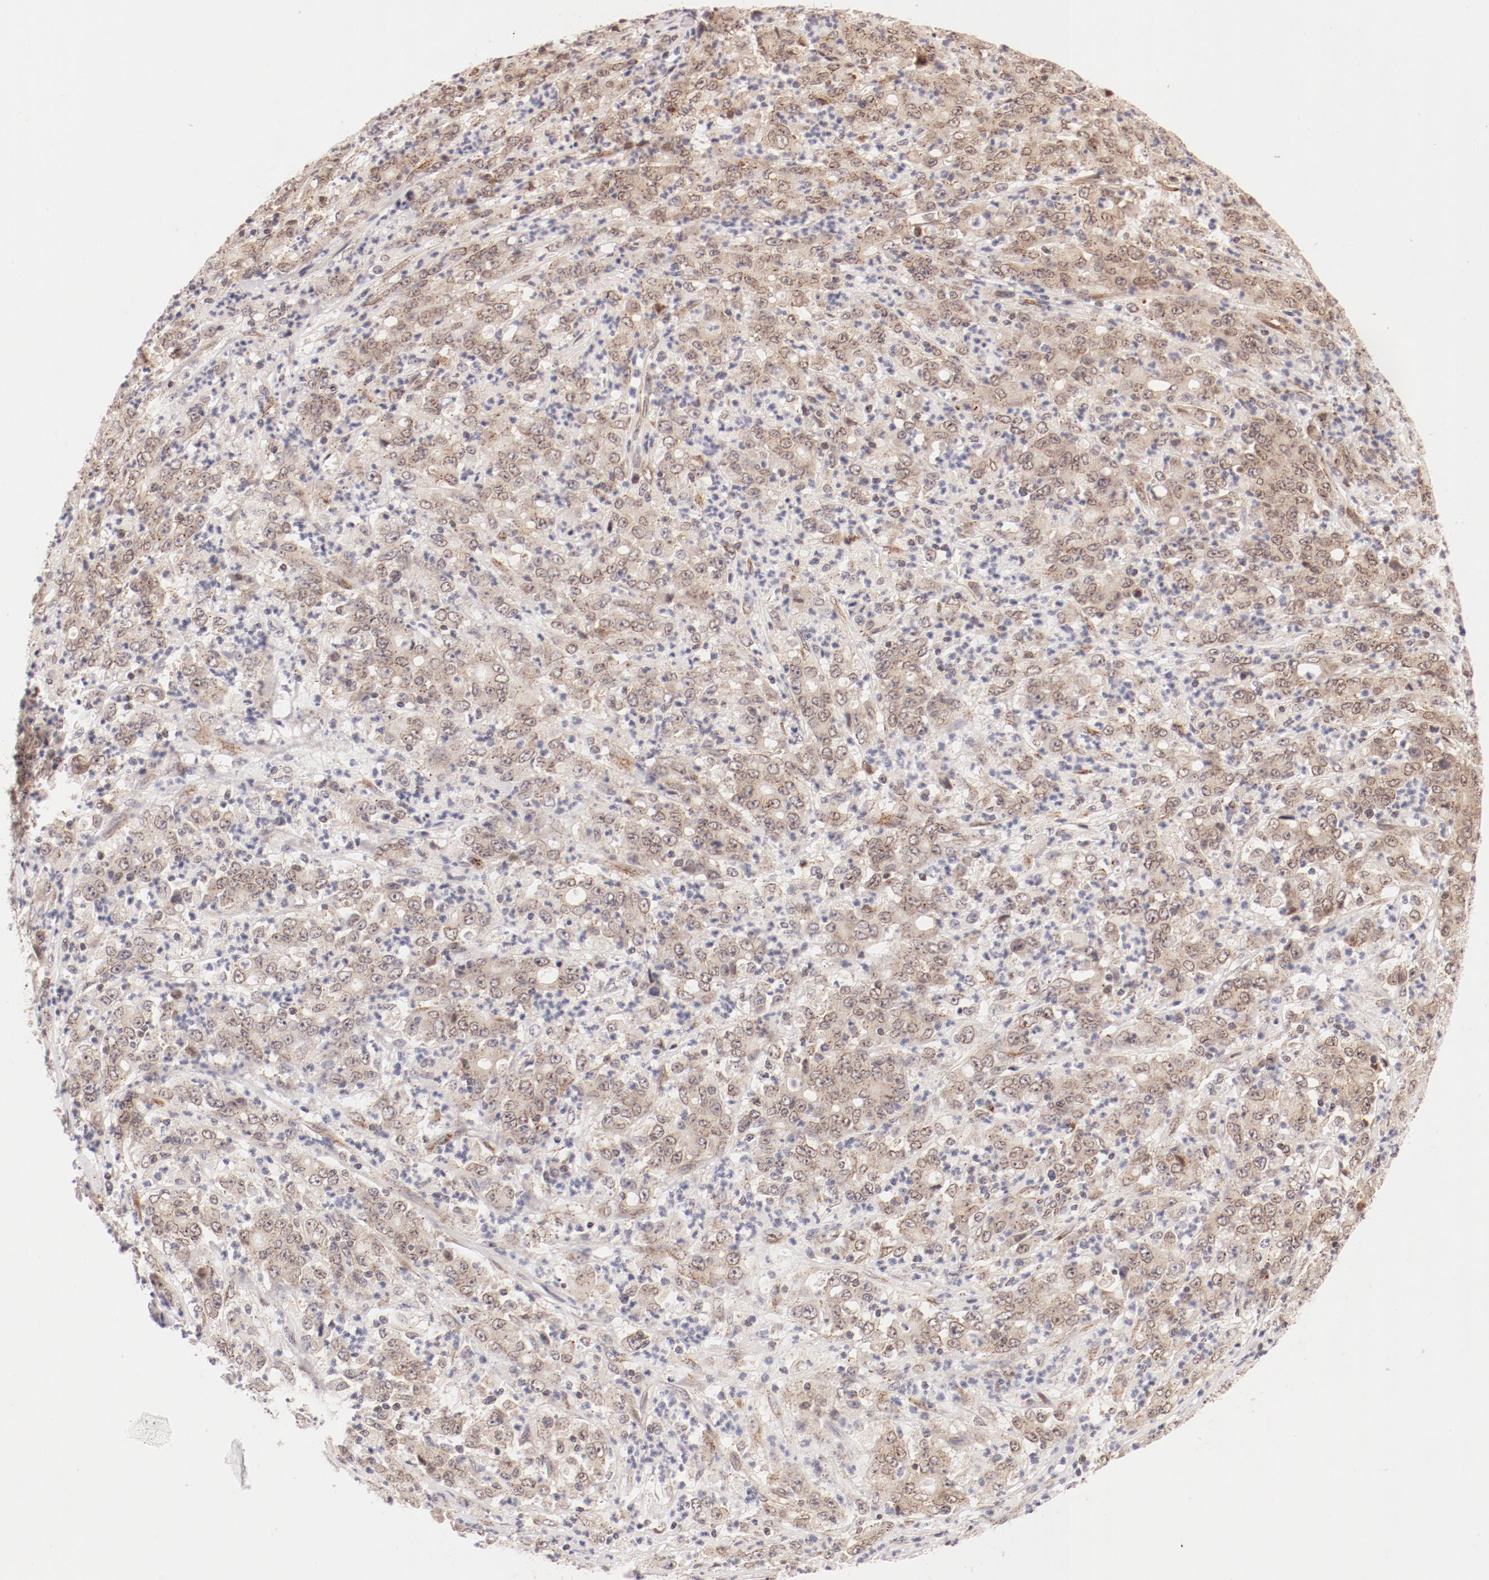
{"staining": {"intensity": "weak", "quantity": "<25%", "location": "cytoplasmic/membranous,nuclear"}, "tissue": "stomach cancer", "cell_type": "Tumor cells", "image_type": "cancer", "snomed": [{"axis": "morphology", "description": "Adenocarcinoma, NOS"}, {"axis": "topography", "description": "Stomach, lower"}], "caption": "DAB (3,3'-diaminobenzidine) immunohistochemical staining of stomach cancer demonstrates no significant expression in tumor cells.", "gene": "RPL12", "patient": {"sex": "female", "age": 71}}